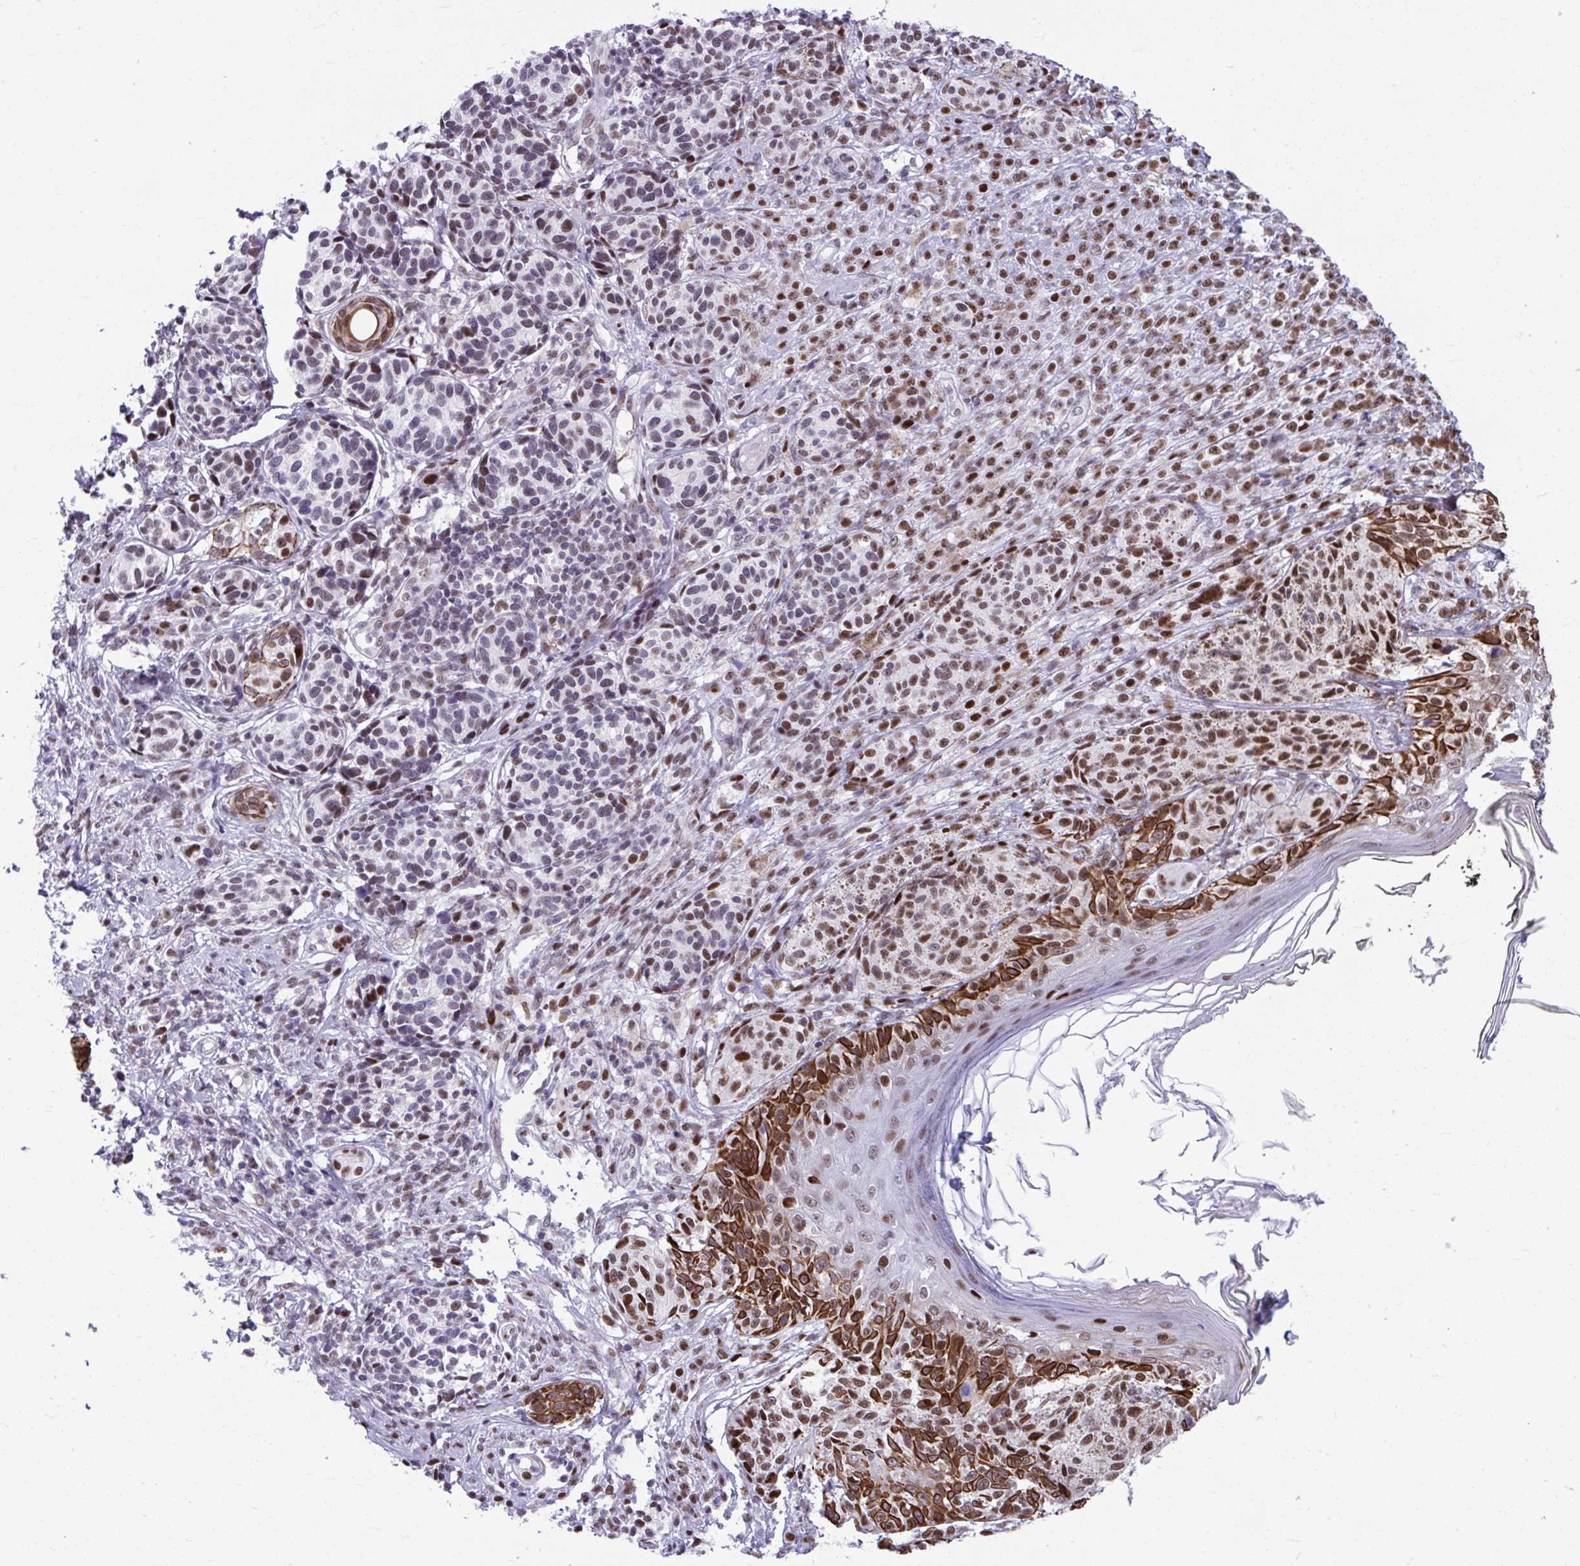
{"staining": {"intensity": "strong", "quantity": "25%-75%", "location": "nuclear"}, "tissue": "melanoma", "cell_type": "Tumor cells", "image_type": "cancer", "snomed": [{"axis": "morphology", "description": "Malignant melanoma, NOS"}, {"axis": "topography", "description": "Skin"}], "caption": "IHC histopathology image of neoplastic tissue: malignant melanoma stained using IHC shows high levels of strong protein expression localized specifically in the nuclear of tumor cells, appearing as a nuclear brown color.", "gene": "SLC35C2", "patient": {"sex": "male", "age": 42}}